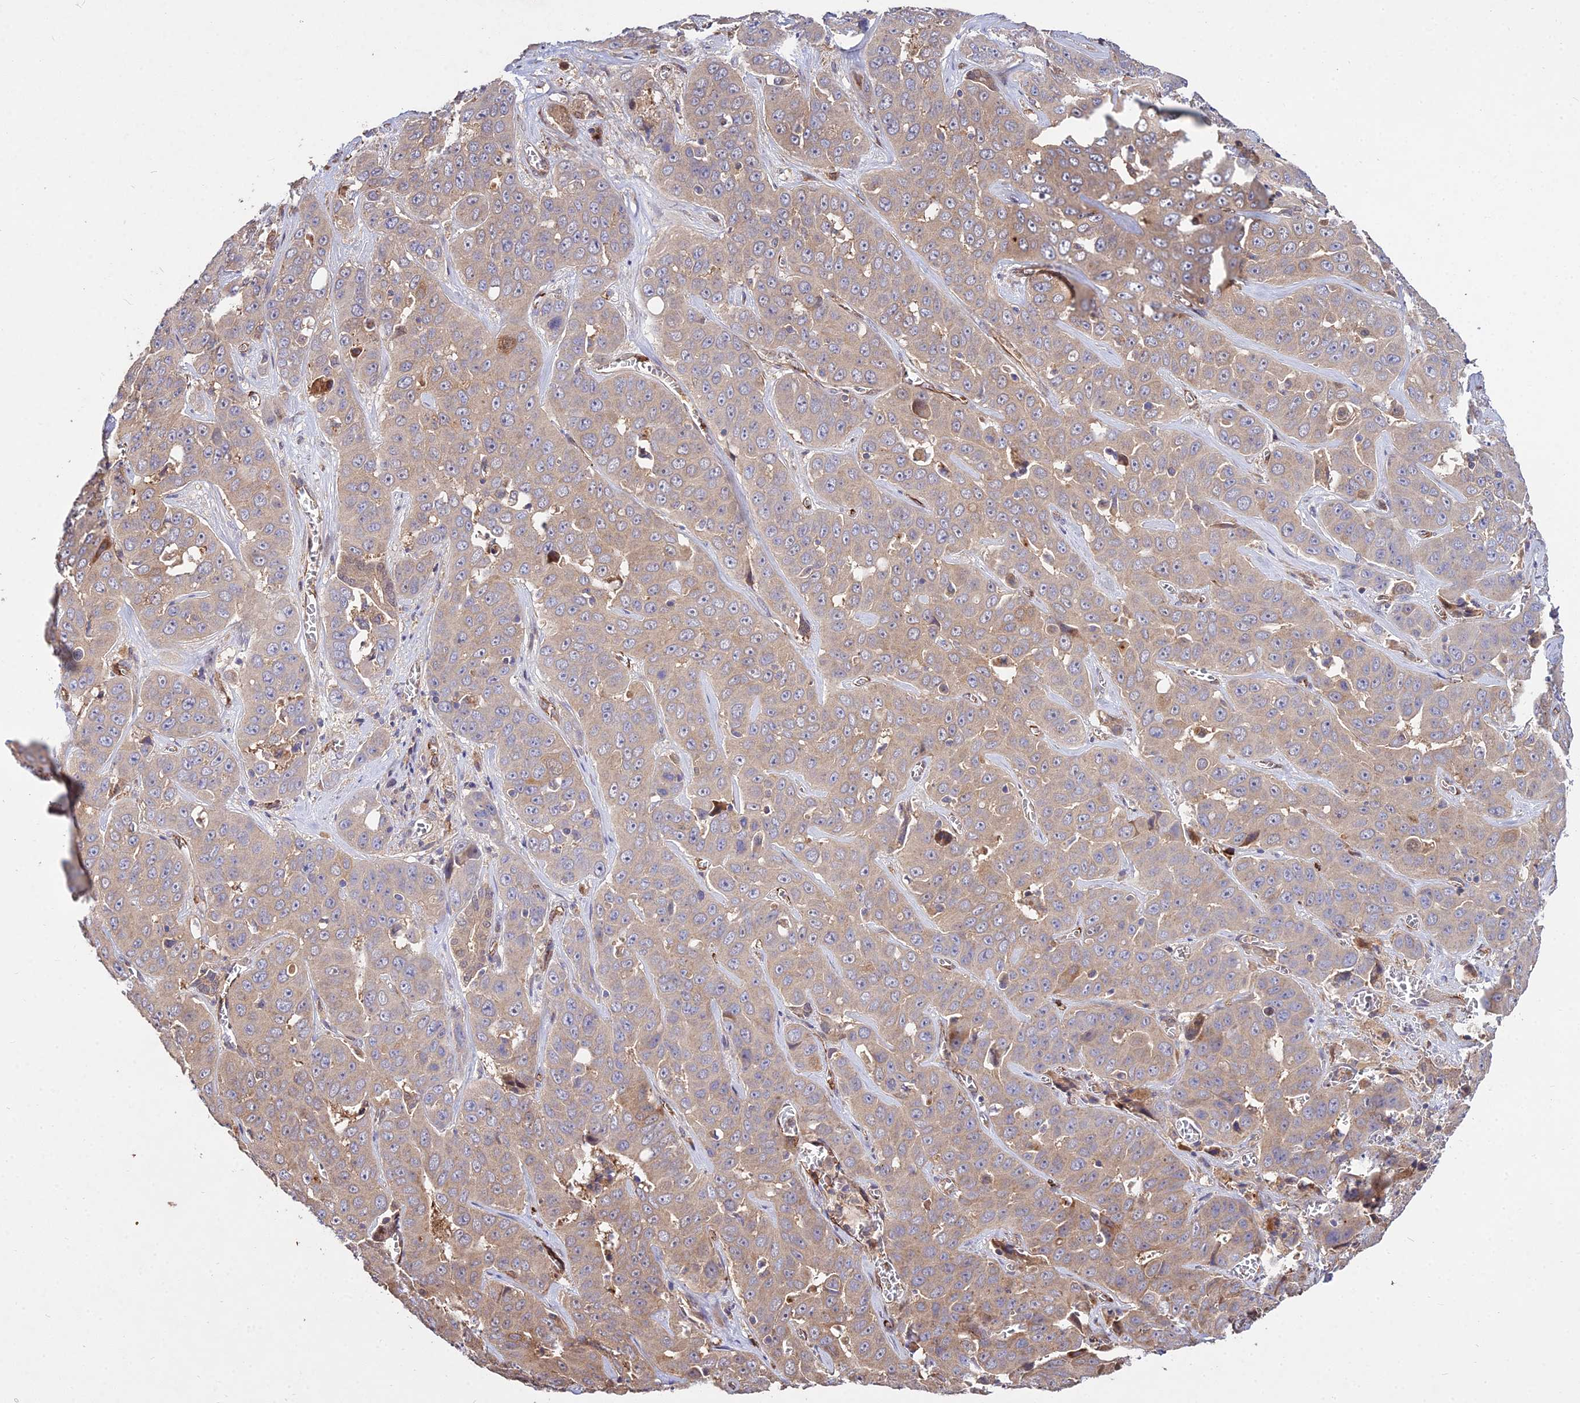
{"staining": {"intensity": "moderate", "quantity": "25%-75%", "location": "cytoplasmic/membranous"}, "tissue": "liver cancer", "cell_type": "Tumor cells", "image_type": "cancer", "snomed": [{"axis": "morphology", "description": "Cholangiocarcinoma"}, {"axis": "topography", "description": "Liver"}], "caption": "Tumor cells reveal medium levels of moderate cytoplasmic/membranous positivity in about 25%-75% of cells in liver cancer.", "gene": "GRTP1", "patient": {"sex": "female", "age": 52}}